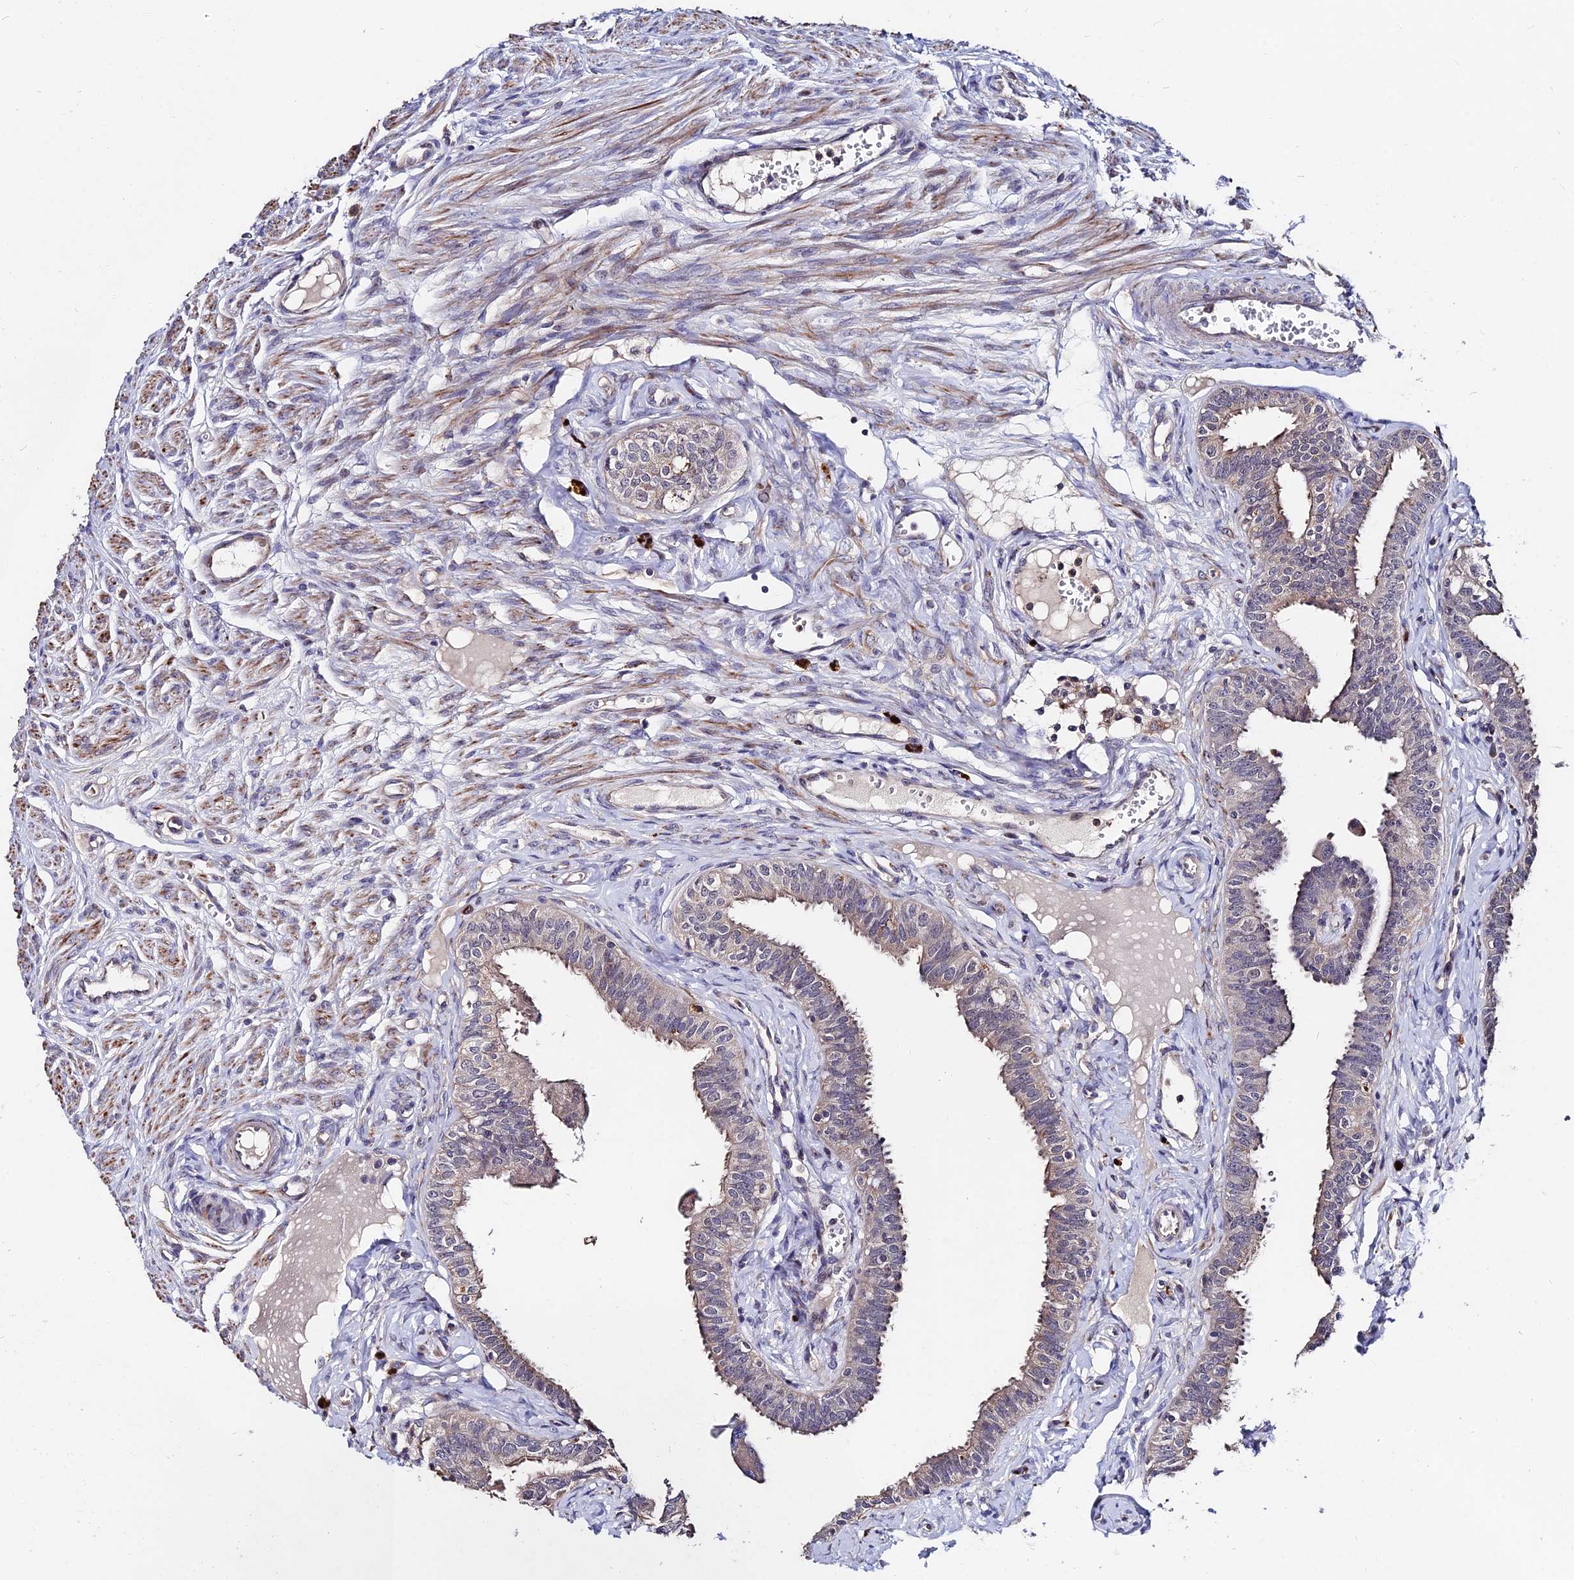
{"staining": {"intensity": "weak", "quantity": "25%-75%", "location": "cytoplasmic/membranous"}, "tissue": "fallopian tube", "cell_type": "Glandular cells", "image_type": "normal", "snomed": [{"axis": "morphology", "description": "Normal tissue, NOS"}, {"axis": "morphology", "description": "Carcinoma, NOS"}, {"axis": "topography", "description": "Fallopian tube"}, {"axis": "topography", "description": "Ovary"}], "caption": "A brown stain highlights weak cytoplasmic/membranous expression of a protein in glandular cells of unremarkable human fallopian tube. (Brightfield microscopy of DAB IHC at high magnification).", "gene": "ACTR5", "patient": {"sex": "female", "age": 59}}